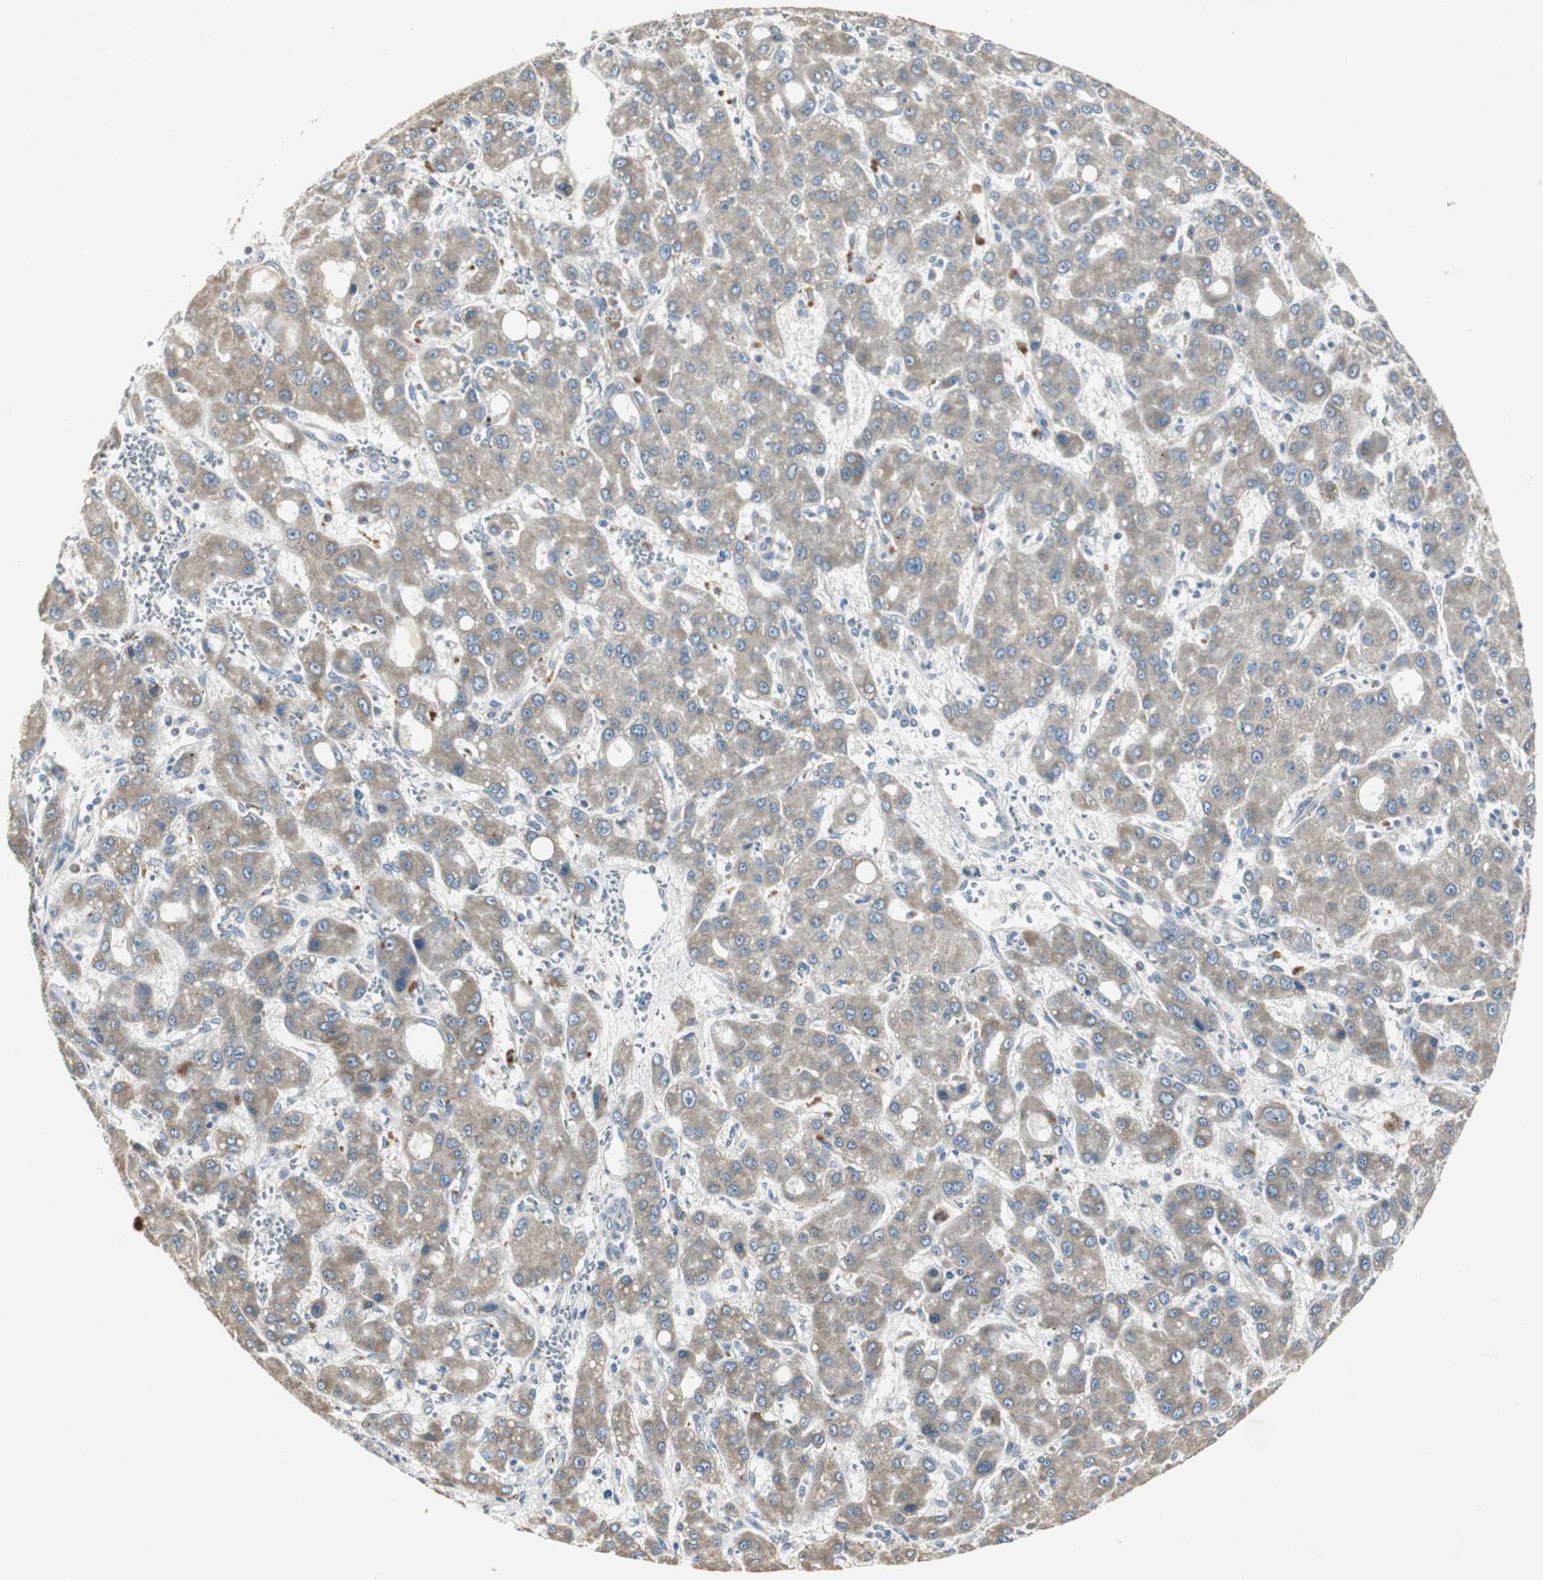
{"staining": {"intensity": "moderate", "quantity": ">75%", "location": "cytoplasmic/membranous"}, "tissue": "liver cancer", "cell_type": "Tumor cells", "image_type": "cancer", "snomed": [{"axis": "morphology", "description": "Carcinoma, Hepatocellular, NOS"}, {"axis": "topography", "description": "Liver"}], "caption": "A high-resolution histopathology image shows IHC staining of hepatocellular carcinoma (liver), which exhibits moderate cytoplasmic/membranous expression in approximately >75% of tumor cells.", "gene": "MYT1", "patient": {"sex": "male", "age": 55}}